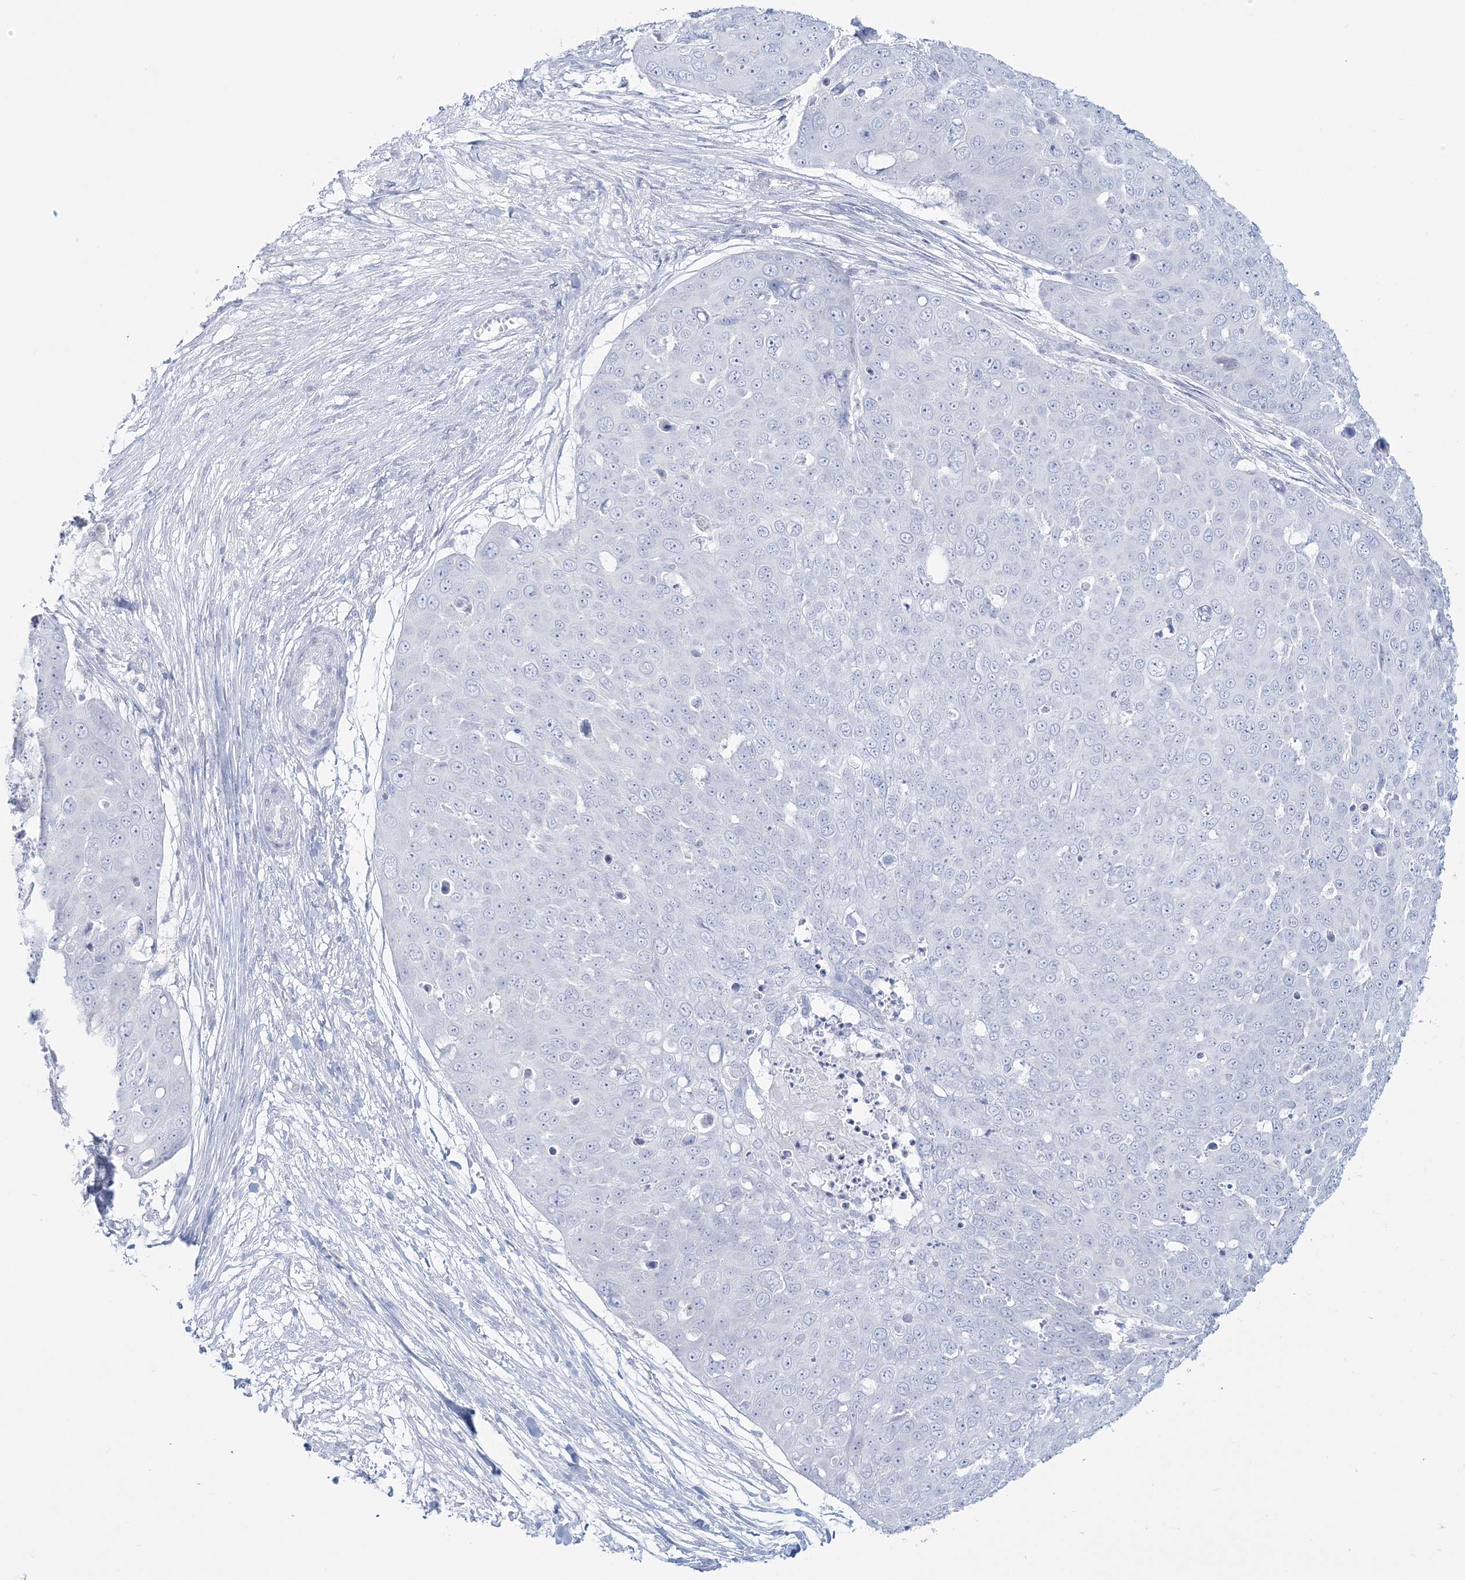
{"staining": {"intensity": "negative", "quantity": "none", "location": "none"}, "tissue": "skin cancer", "cell_type": "Tumor cells", "image_type": "cancer", "snomed": [{"axis": "morphology", "description": "Squamous cell carcinoma, NOS"}, {"axis": "topography", "description": "Skin"}], "caption": "DAB (3,3'-diaminobenzidine) immunohistochemical staining of skin cancer (squamous cell carcinoma) demonstrates no significant expression in tumor cells.", "gene": "ADGB", "patient": {"sex": "male", "age": 71}}